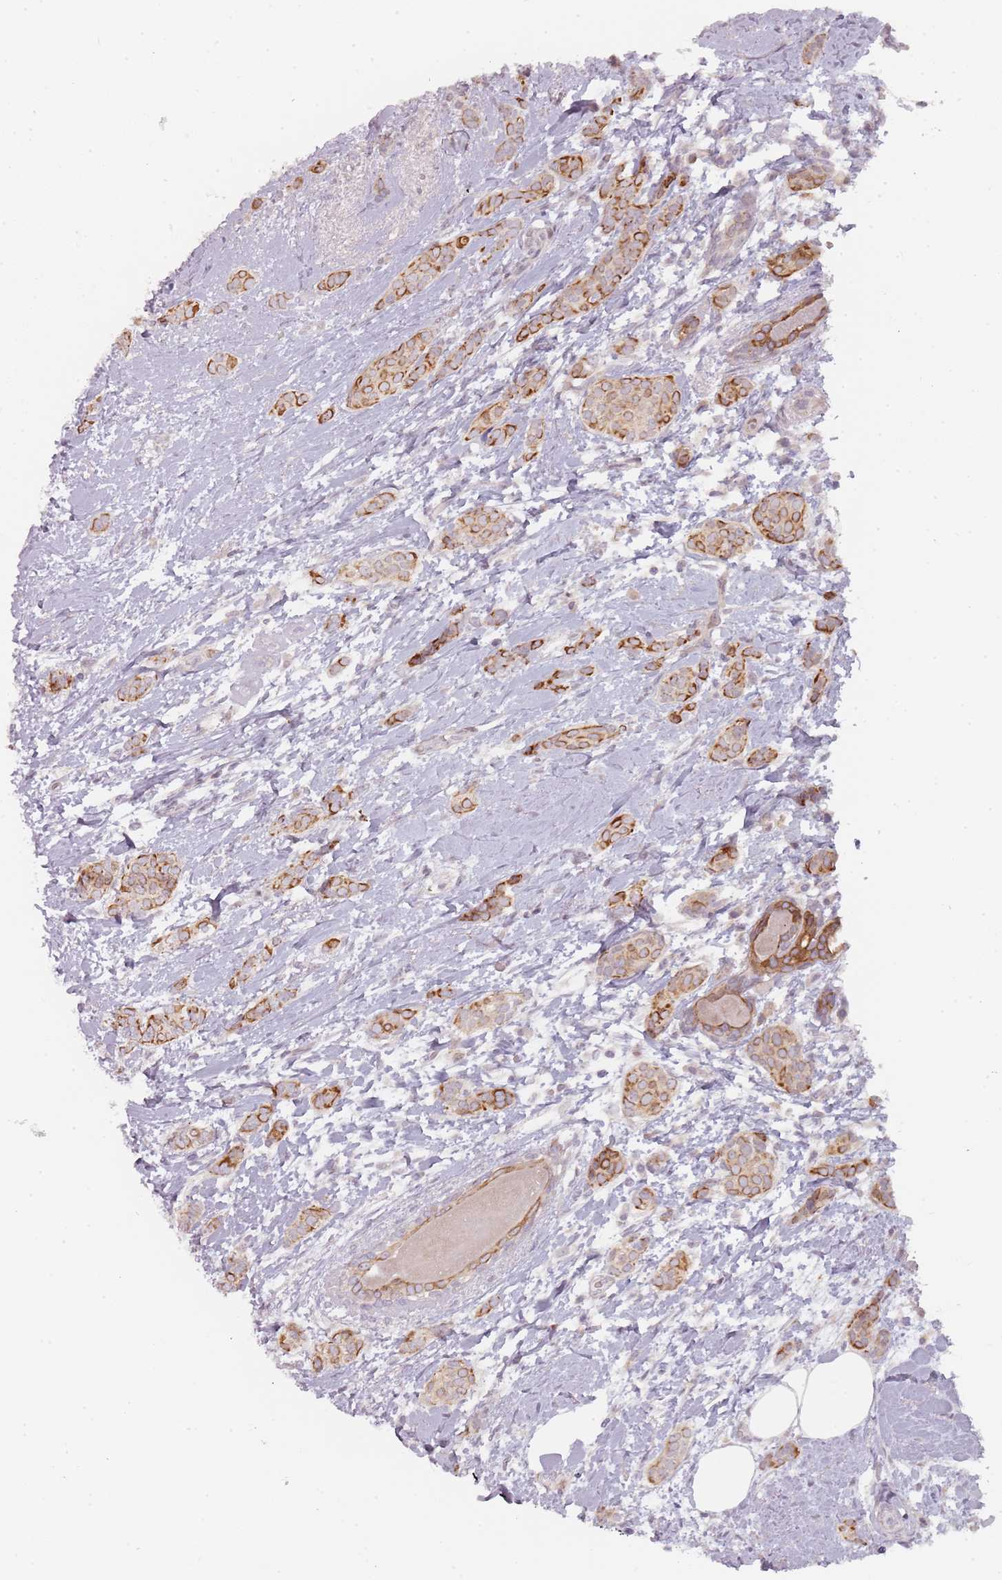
{"staining": {"intensity": "strong", "quantity": "25%-75%", "location": "cytoplasmic/membranous"}, "tissue": "breast cancer", "cell_type": "Tumor cells", "image_type": "cancer", "snomed": [{"axis": "morphology", "description": "Duct carcinoma"}, {"axis": "topography", "description": "Breast"}], "caption": "Immunohistochemistry (IHC) micrograph of neoplastic tissue: human breast infiltrating ductal carcinoma stained using immunohistochemistry (IHC) shows high levels of strong protein expression localized specifically in the cytoplasmic/membranous of tumor cells, appearing as a cytoplasmic/membranous brown color.", "gene": "RPS6KA2", "patient": {"sex": "female", "age": 72}}